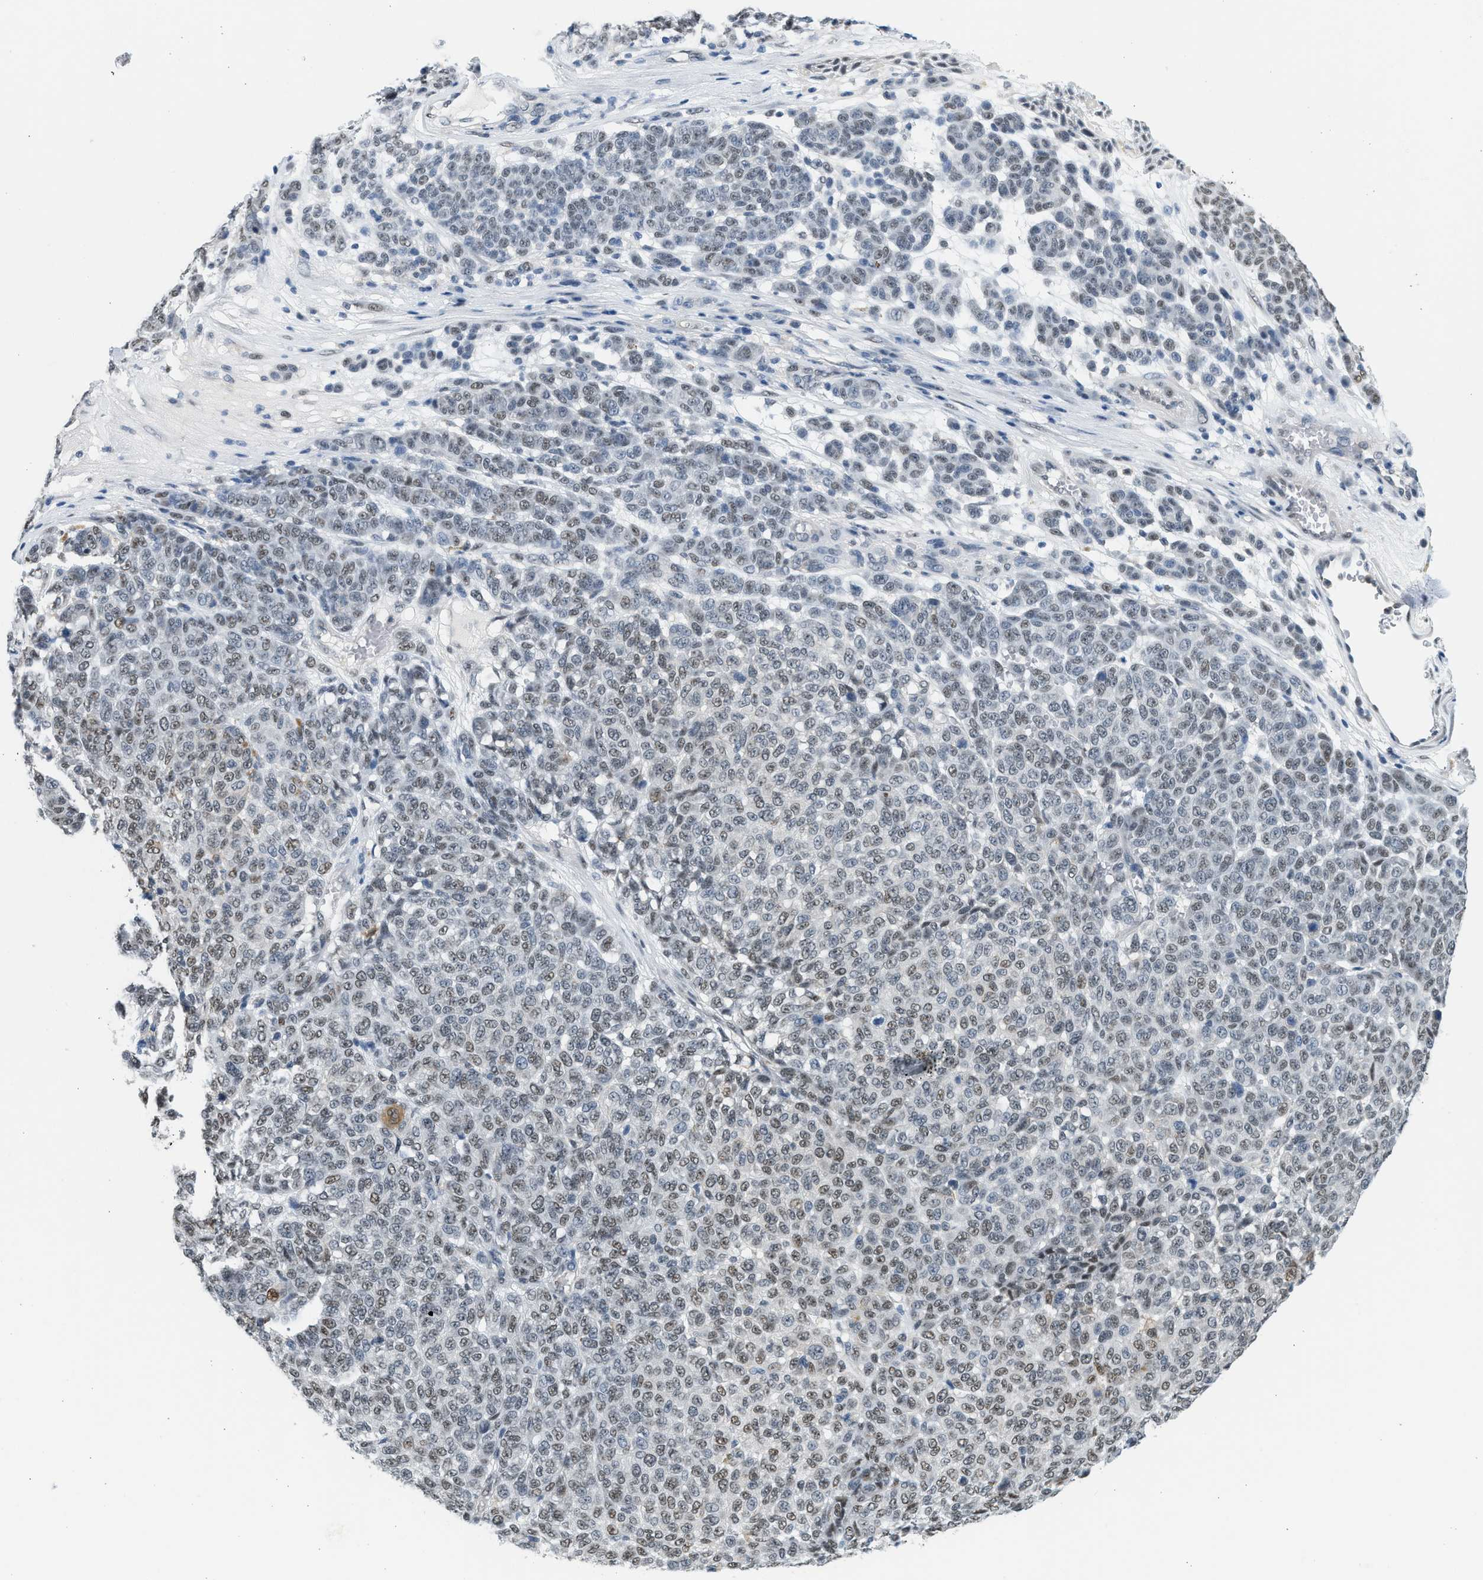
{"staining": {"intensity": "weak", "quantity": "25%-75%", "location": "nuclear"}, "tissue": "melanoma", "cell_type": "Tumor cells", "image_type": "cancer", "snomed": [{"axis": "morphology", "description": "Malignant melanoma, NOS"}, {"axis": "topography", "description": "Skin"}], "caption": "Protein analysis of malignant melanoma tissue displays weak nuclear positivity in approximately 25%-75% of tumor cells.", "gene": "HIPK1", "patient": {"sex": "male", "age": 59}}